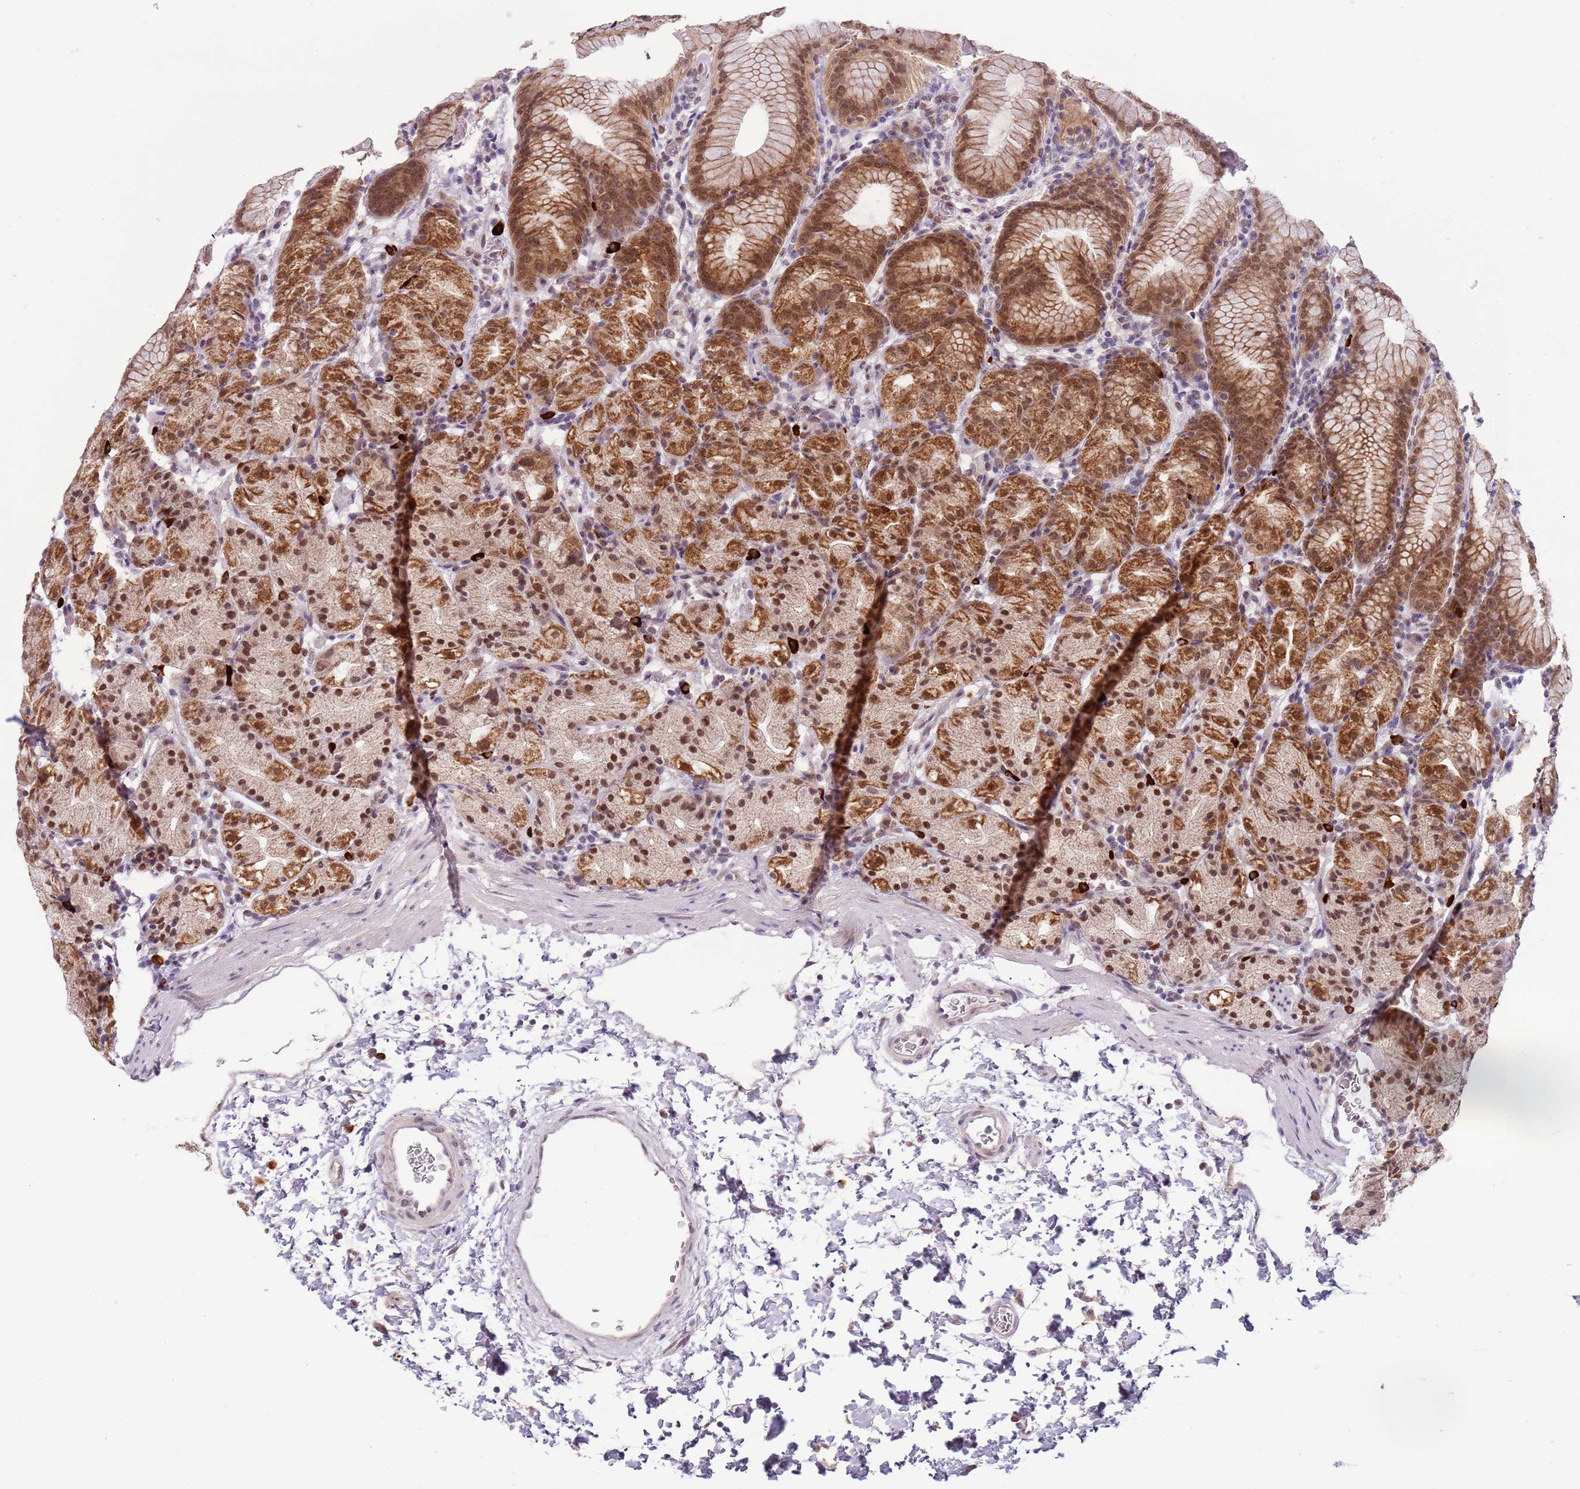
{"staining": {"intensity": "strong", "quantity": ">75%", "location": "cytoplasmic/membranous,nuclear"}, "tissue": "stomach", "cell_type": "Glandular cells", "image_type": "normal", "snomed": [{"axis": "morphology", "description": "Normal tissue, NOS"}, {"axis": "topography", "description": "Stomach, upper"}], "caption": "Glandular cells show high levels of strong cytoplasmic/membranous,nuclear expression in approximately >75% of cells in unremarkable stomach. The protein is stained brown, and the nuclei are stained in blue (DAB (3,3'-diaminobenzidine) IHC with brightfield microscopy, high magnification).", "gene": "FAM120AOS", "patient": {"sex": "male", "age": 48}}